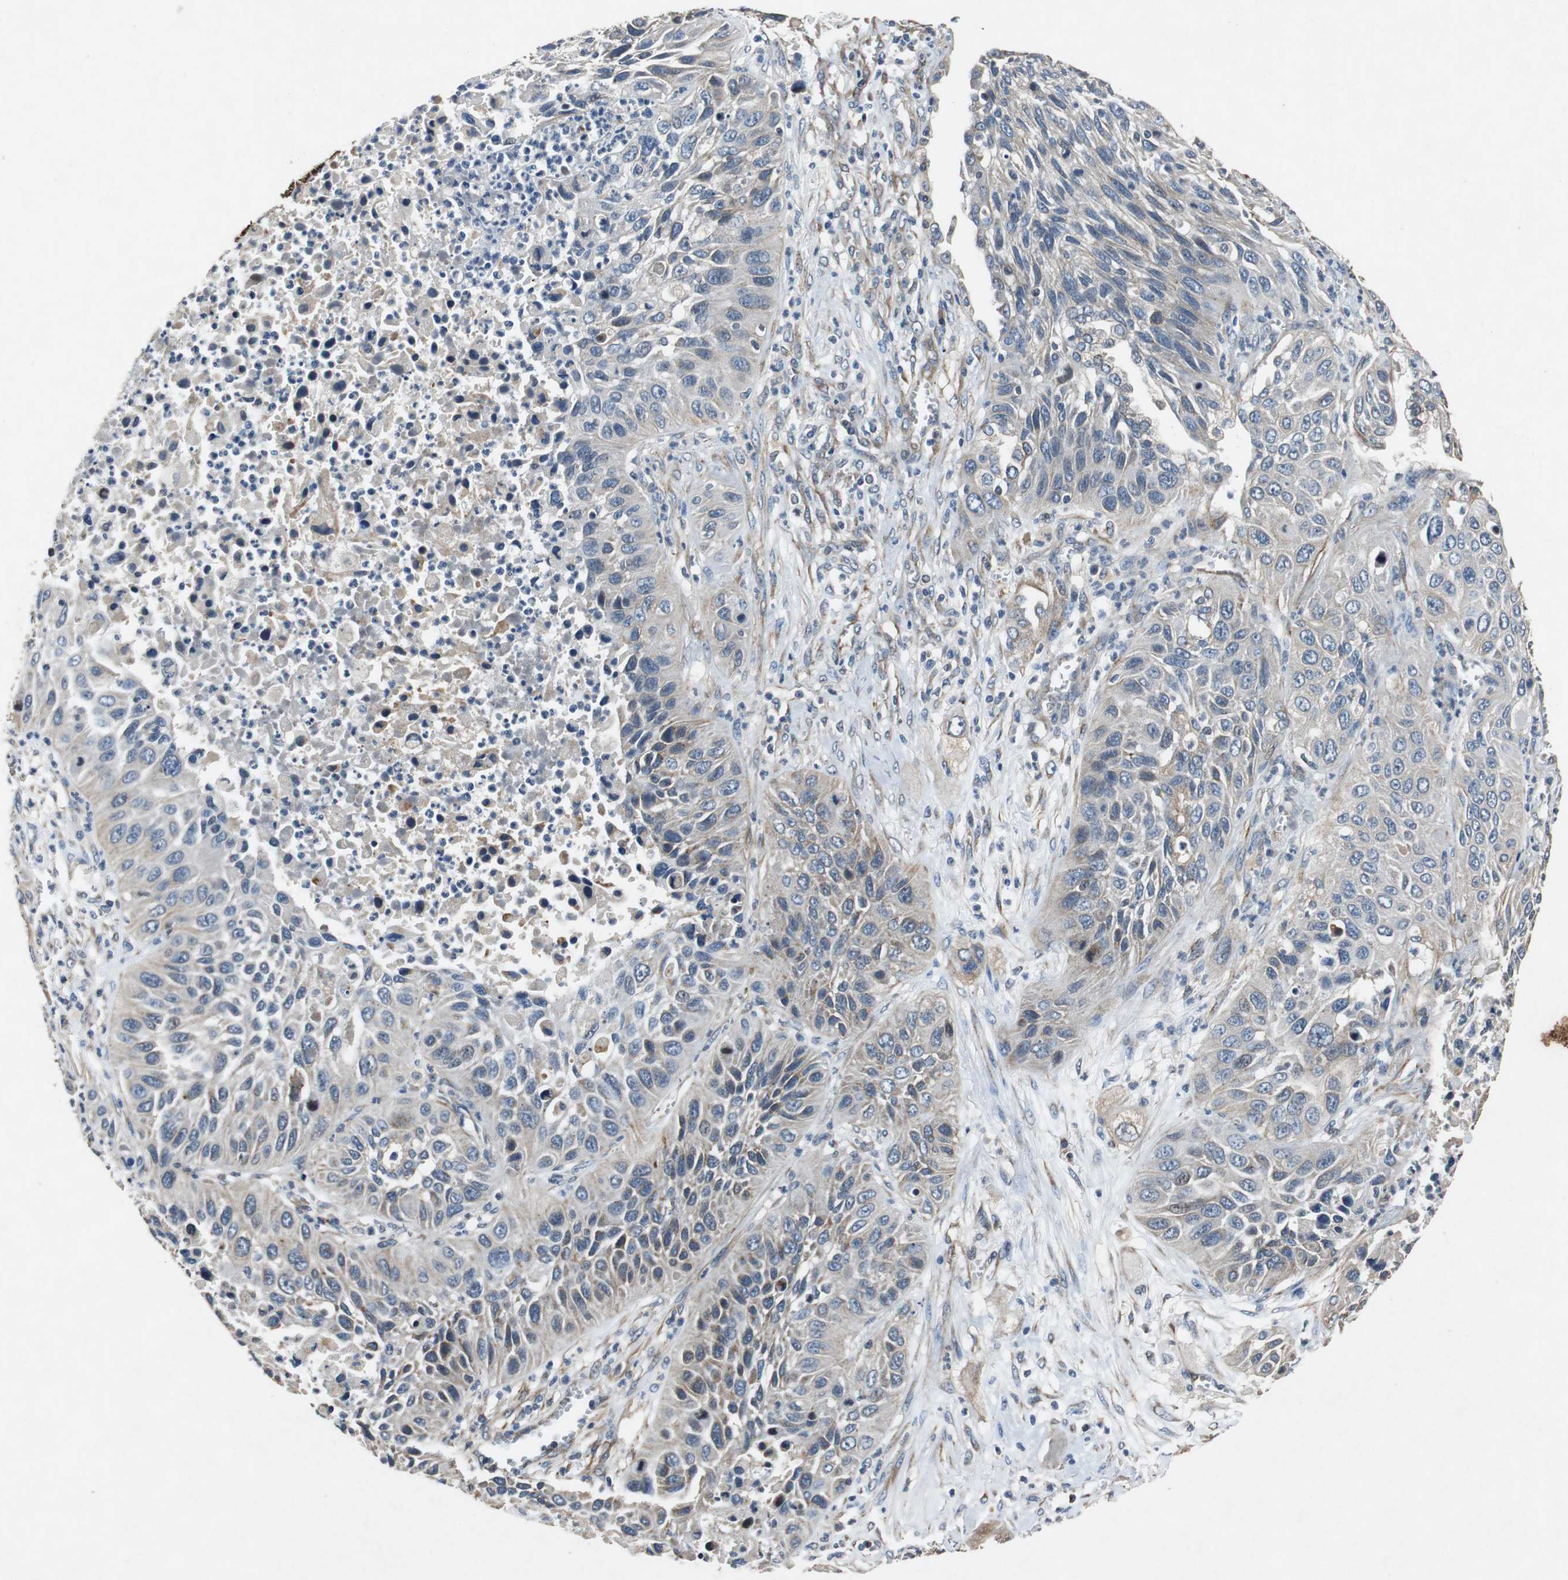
{"staining": {"intensity": "weak", "quantity": "<25%", "location": "cytoplasmic/membranous"}, "tissue": "lung cancer", "cell_type": "Tumor cells", "image_type": "cancer", "snomed": [{"axis": "morphology", "description": "Squamous cell carcinoma, NOS"}, {"axis": "topography", "description": "Lung"}], "caption": "IHC image of neoplastic tissue: human lung cancer stained with DAB (3,3'-diaminobenzidine) reveals no significant protein staining in tumor cells.", "gene": "TUBA4A", "patient": {"sex": "female", "age": 76}}